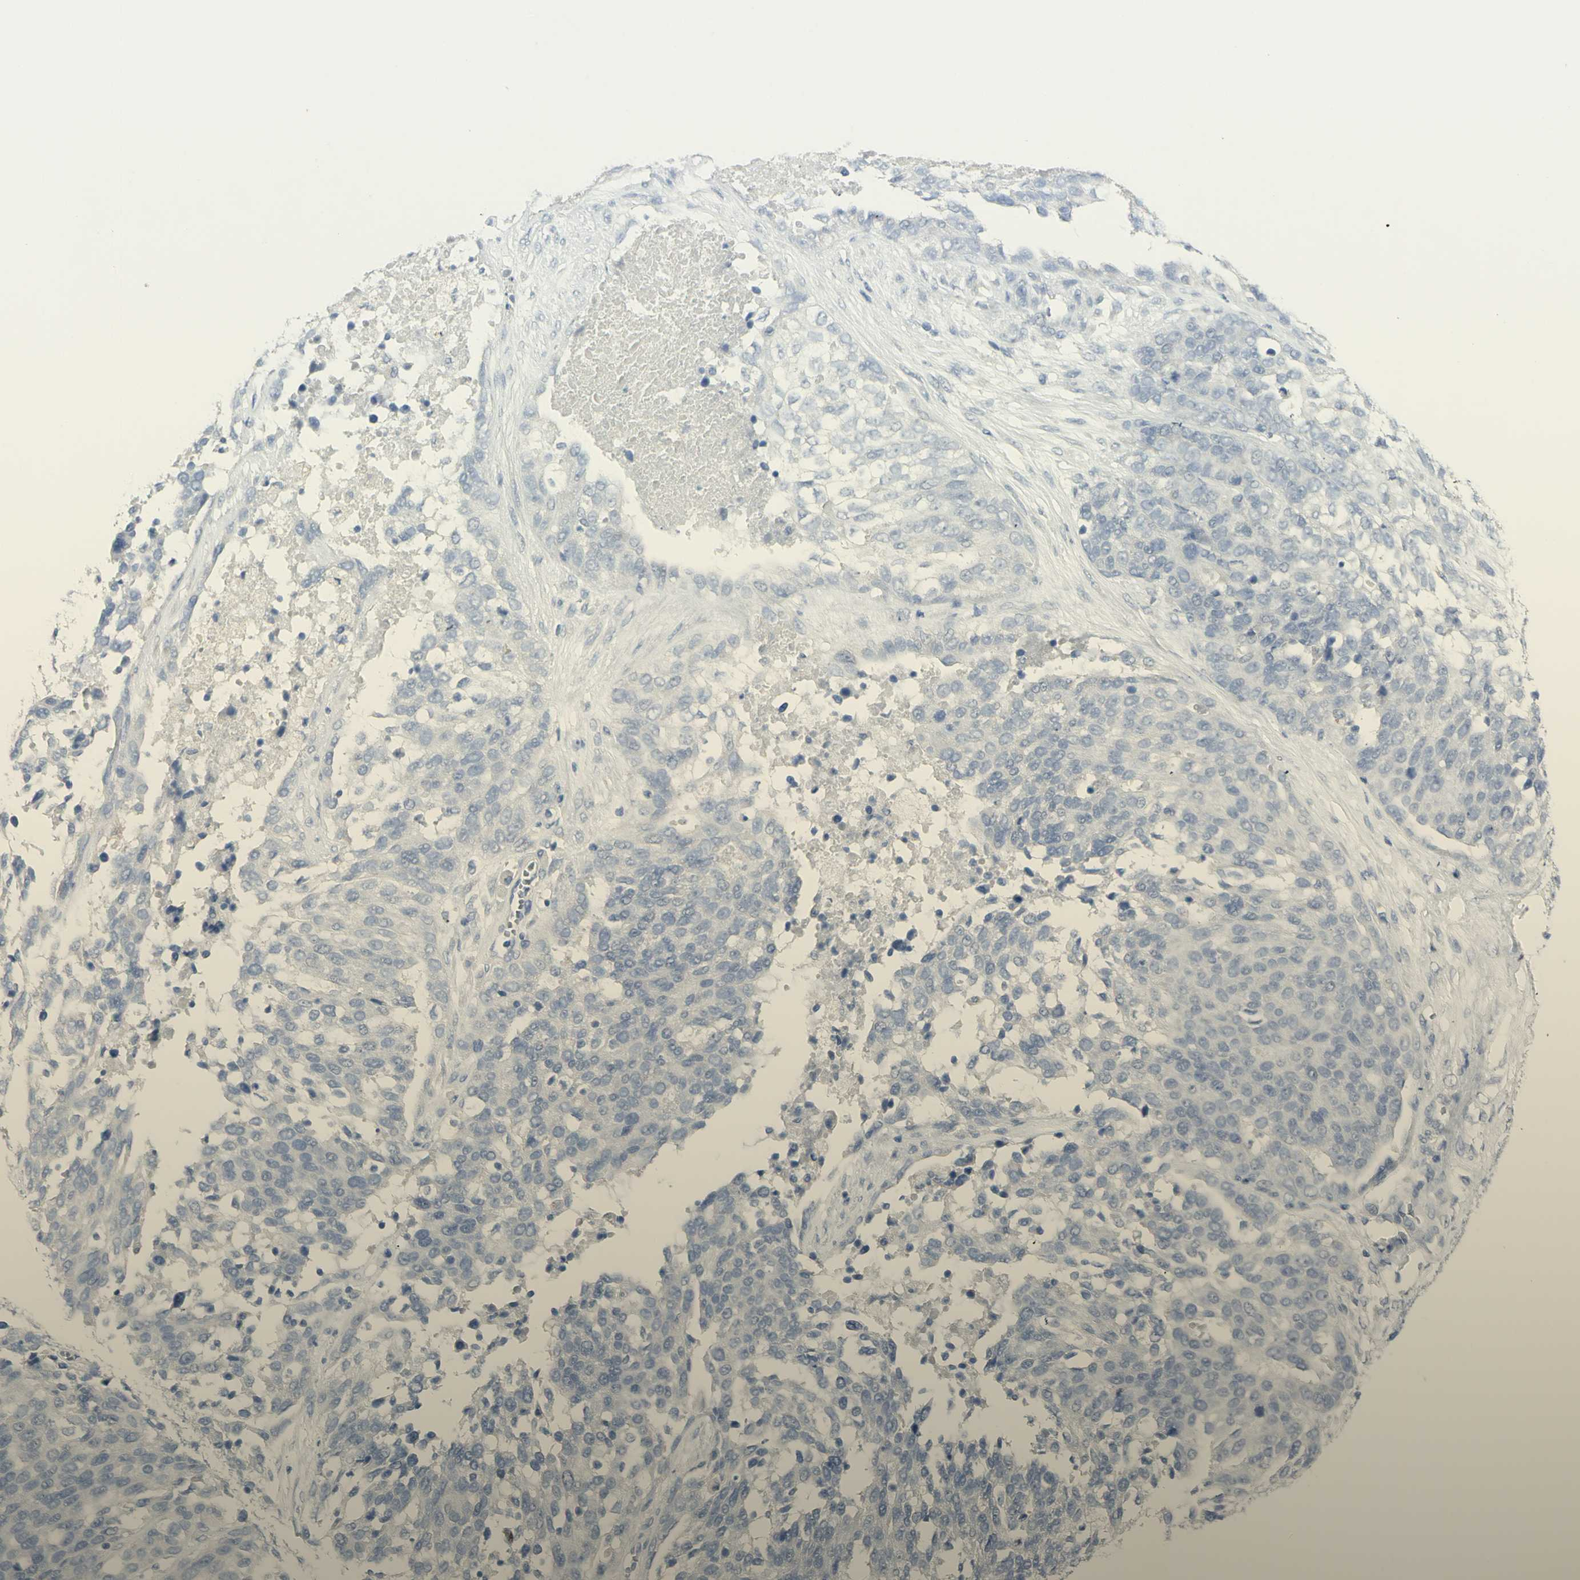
{"staining": {"intensity": "negative", "quantity": "none", "location": "none"}, "tissue": "ovarian cancer", "cell_type": "Tumor cells", "image_type": "cancer", "snomed": [{"axis": "morphology", "description": "Cystadenocarcinoma, serous, NOS"}, {"axis": "topography", "description": "Ovary"}], "caption": "Ovarian cancer (serous cystadenocarcinoma) stained for a protein using IHC demonstrates no expression tumor cells.", "gene": "CD207", "patient": {"sex": "female", "age": 44}}